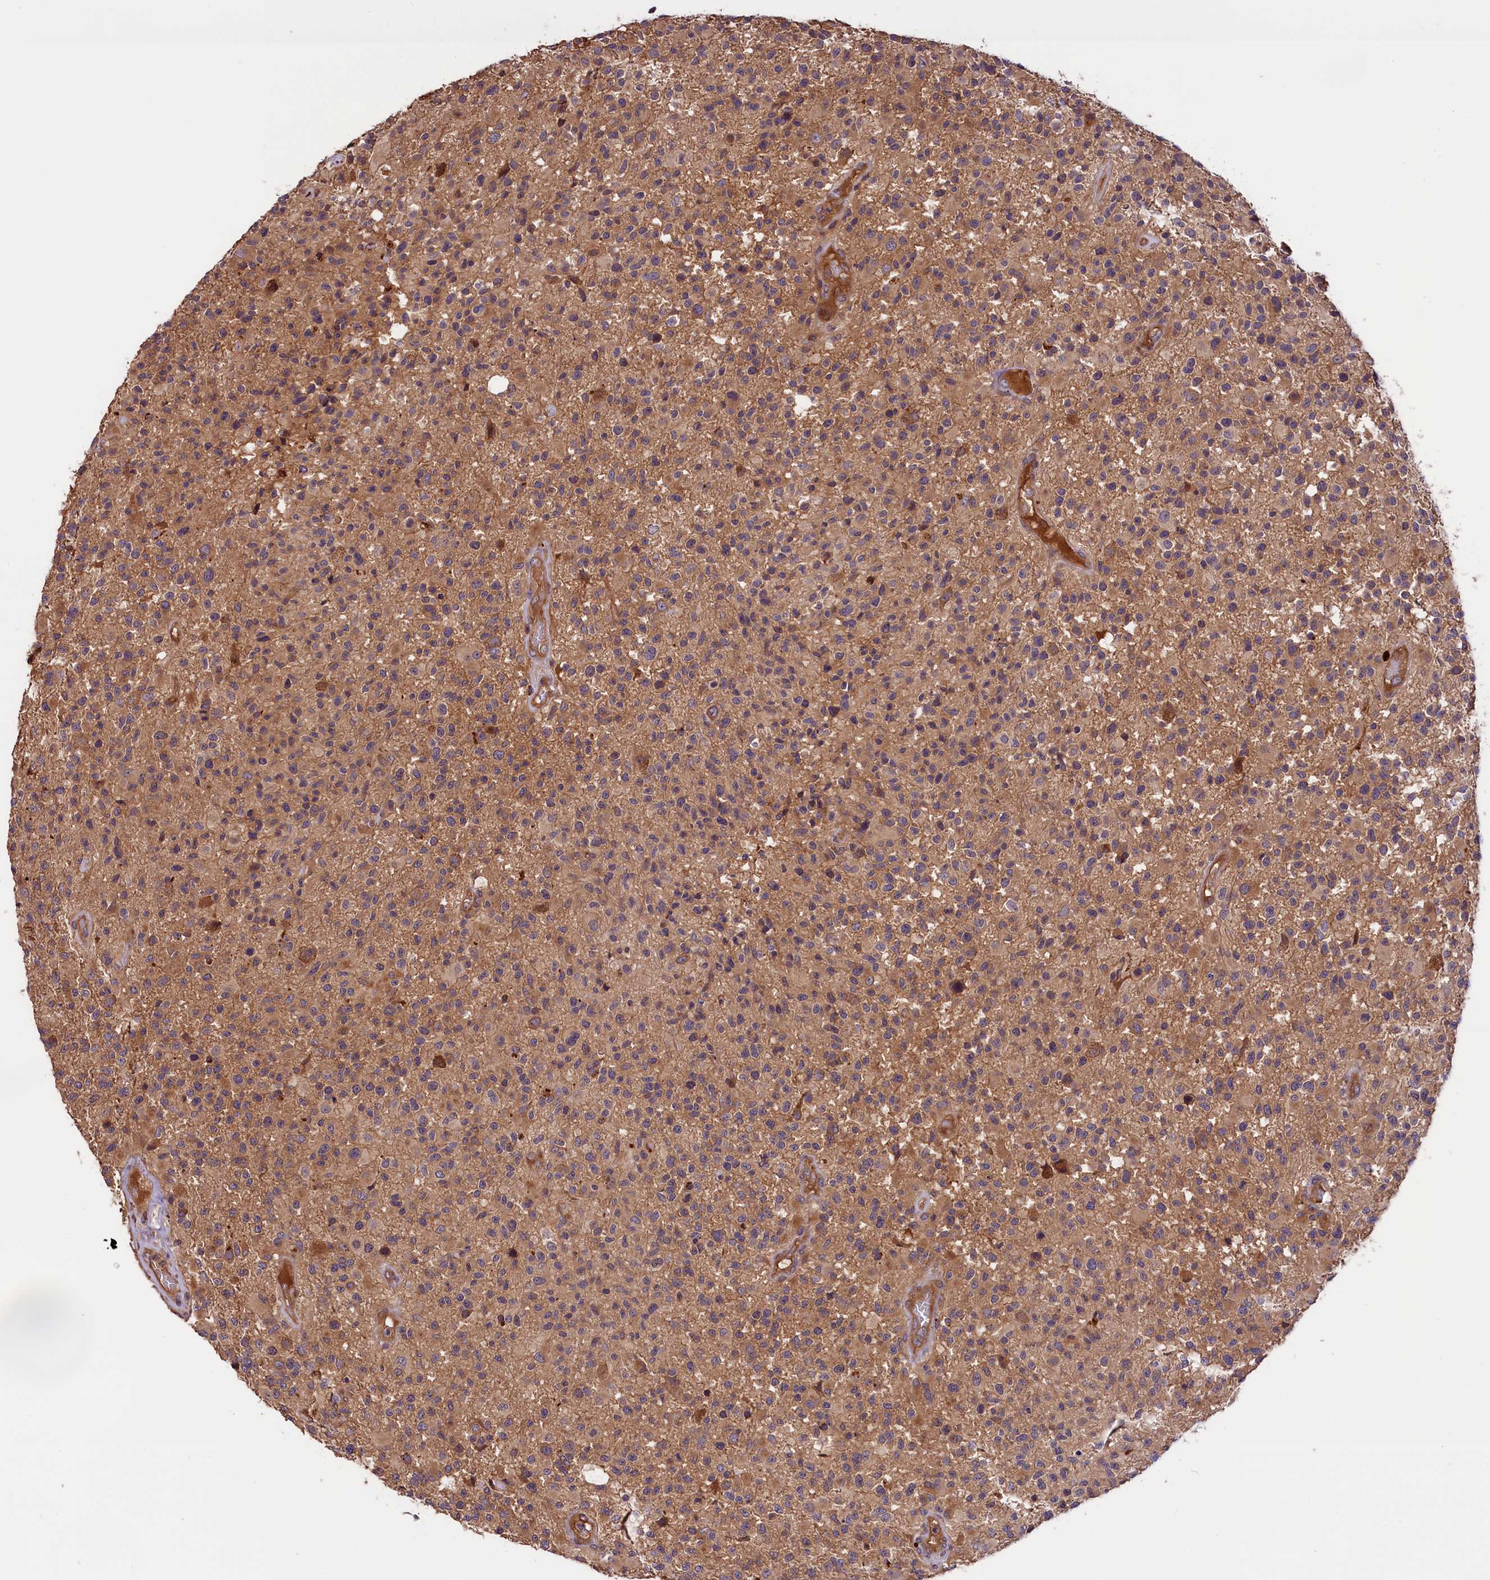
{"staining": {"intensity": "moderate", "quantity": ">75%", "location": "cytoplasmic/membranous"}, "tissue": "glioma", "cell_type": "Tumor cells", "image_type": "cancer", "snomed": [{"axis": "morphology", "description": "Glioma, malignant, High grade"}, {"axis": "morphology", "description": "Glioblastoma, NOS"}, {"axis": "topography", "description": "Brain"}], "caption": "Glioma stained for a protein shows moderate cytoplasmic/membranous positivity in tumor cells.", "gene": "SETD6", "patient": {"sex": "male", "age": 60}}